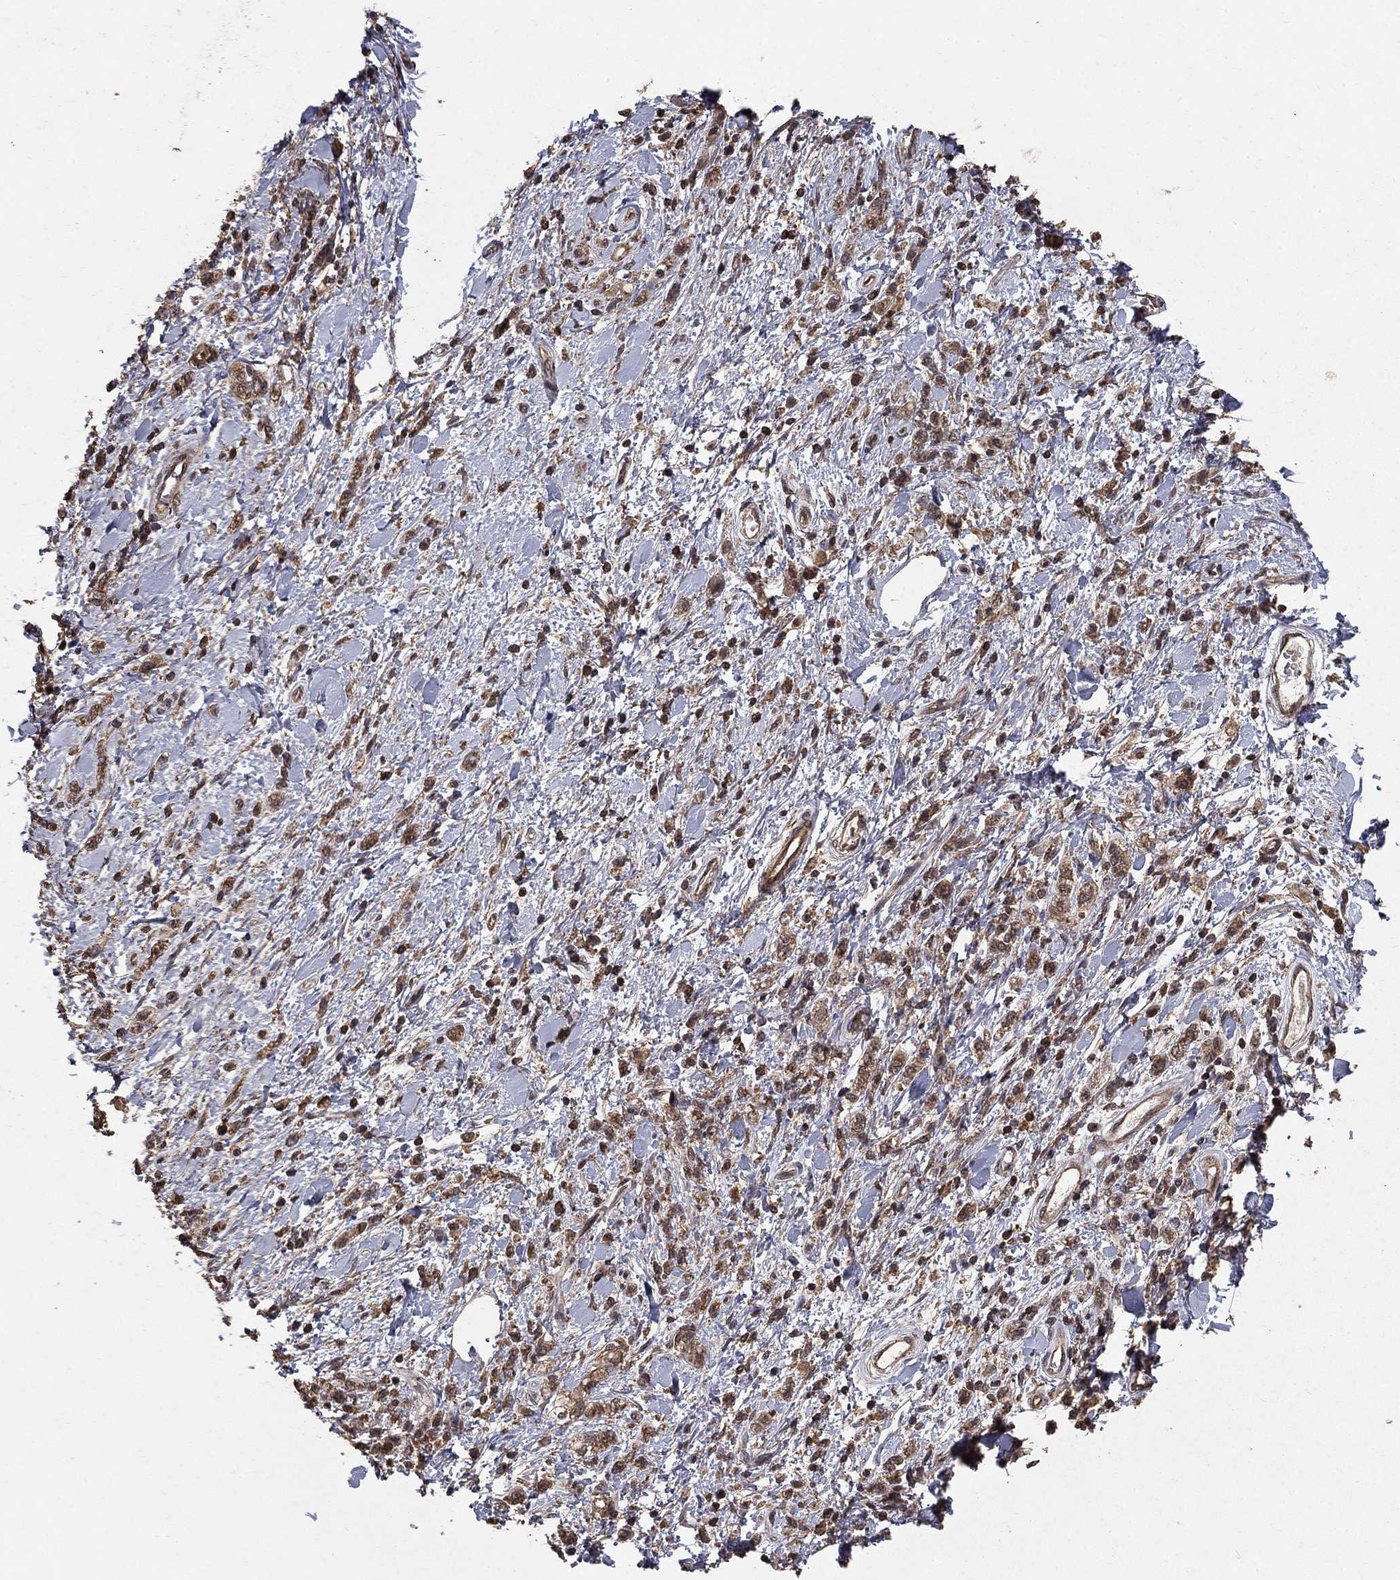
{"staining": {"intensity": "moderate", "quantity": "25%-75%", "location": "cytoplasmic/membranous"}, "tissue": "stomach cancer", "cell_type": "Tumor cells", "image_type": "cancer", "snomed": [{"axis": "morphology", "description": "Adenocarcinoma, NOS"}, {"axis": "topography", "description": "Stomach"}], "caption": "The immunohistochemical stain highlights moderate cytoplasmic/membranous positivity in tumor cells of stomach cancer tissue.", "gene": "PRDM1", "patient": {"sex": "male", "age": 77}}